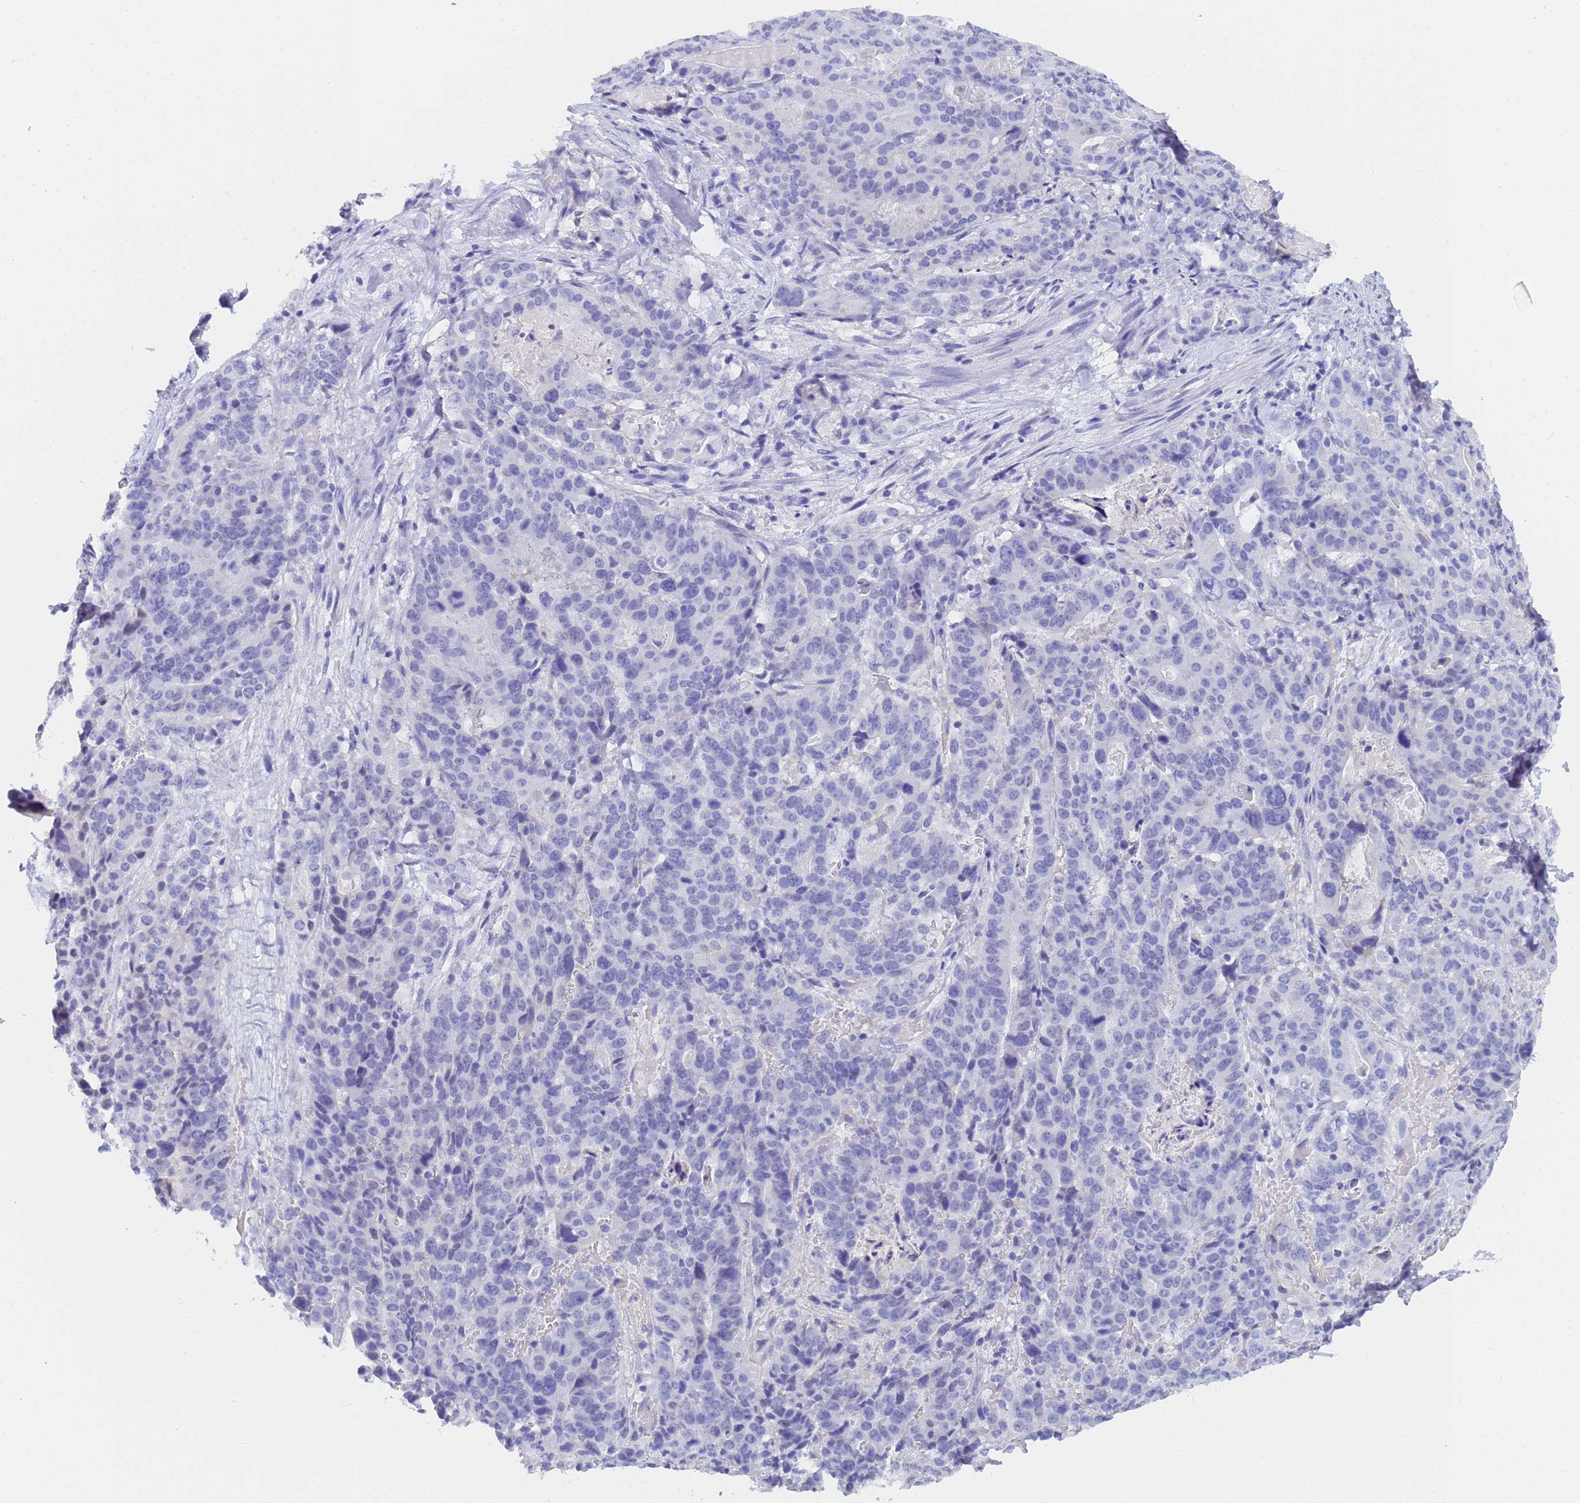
{"staining": {"intensity": "negative", "quantity": "none", "location": "none"}, "tissue": "stomach cancer", "cell_type": "Tumor cells", "image_type": "cancer", "snomed": [{"axis": "morphology", "description": "Adenocarcinoma, NOS"}, {"axis": "topography", "description": "Stomach"}], "caption": "DAB immunohistochemical staining of stomach cancer demonstrates no significant staining in tumor cells. (DAB (3,3'-diaminobenzidine) IHC with hematoxylin counter stain).", "gene": "STATH", "patient": {"sex": "male", "age": 48}}